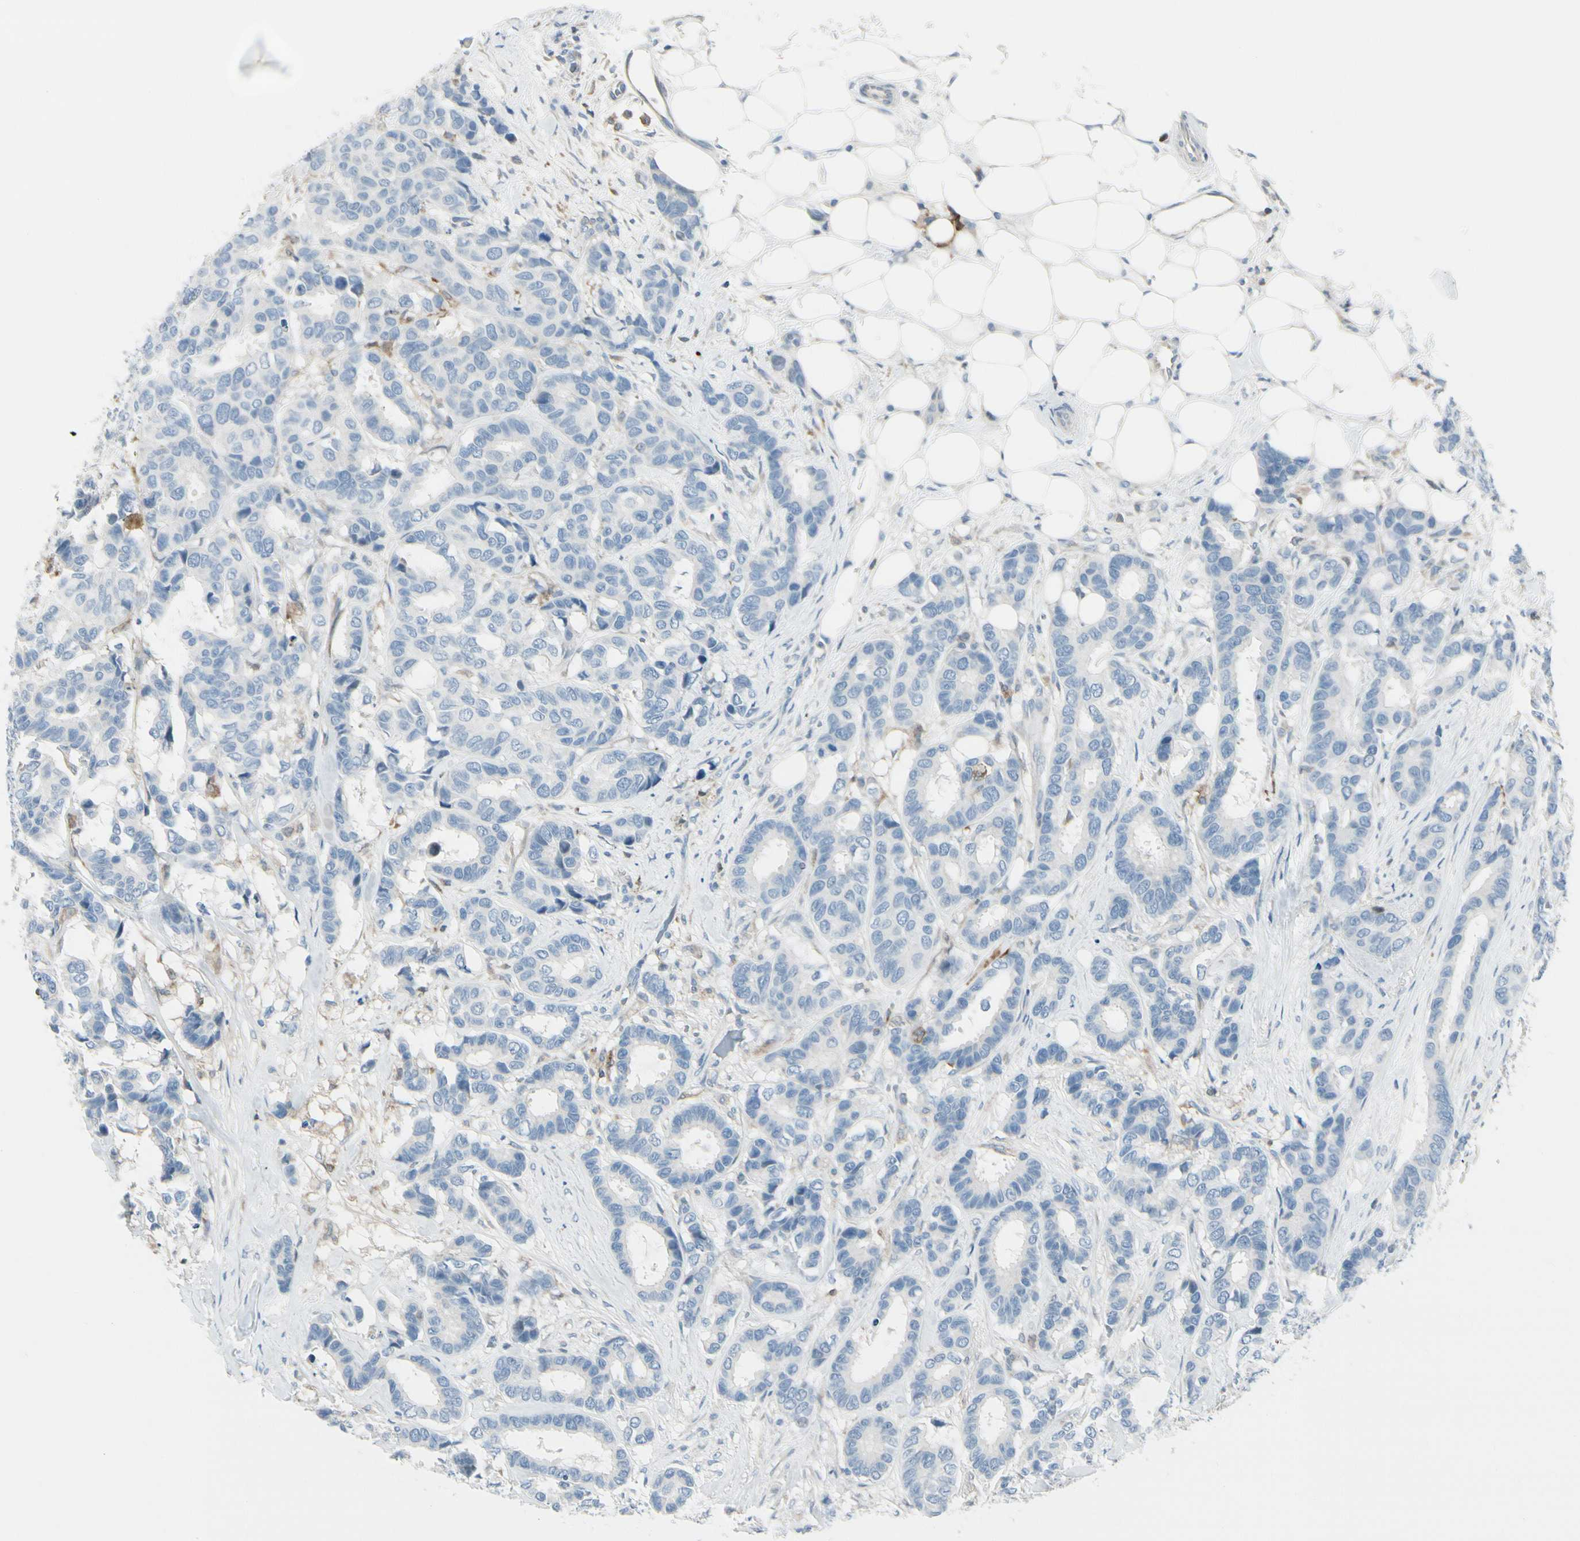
{"staining": {"intensity": "negative", "quantity": "none", "location": "none"}, "tissue": "breast cancer", "cell_type": "Tumor cells", "image_type": "cancer", "snomed": [{"axis": "morphology", "description": "Duct carcinoma"}, {"axis": "topography", "description": "Breast"}], "caption": "DAB immunohistochemical staining of human breast cancer (infiltrating ductal carcinoma) displays no significant expression in tumor cells. (DAB (3,3'-diaminobenzidine) immunohistochemistry (IHC), high magnification).", "gene": "TRAF1", "patient": {"sex": "female", "age": 87}}